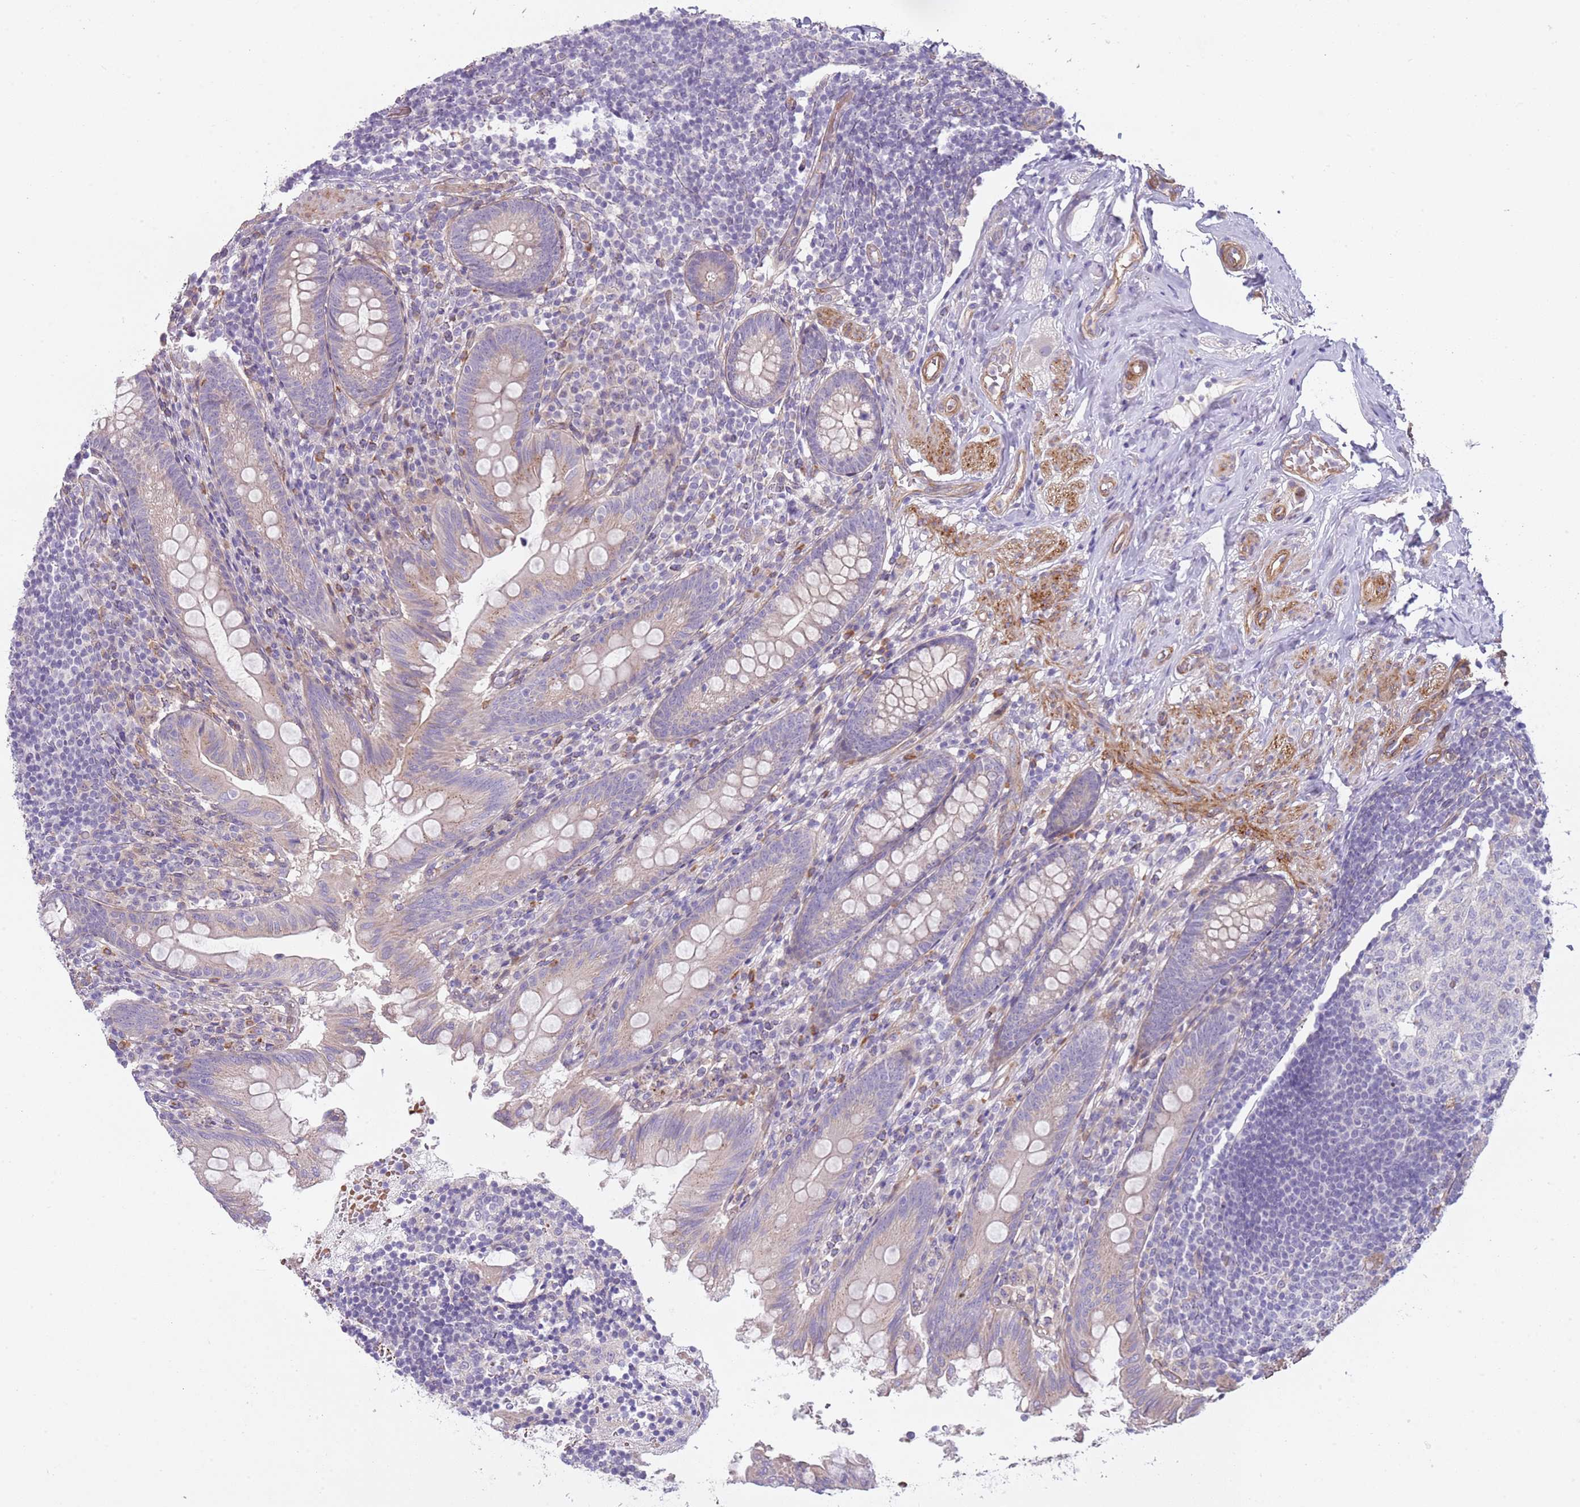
{"staining": {"intensity": "weak", "quantity": "<25%", "location": "cytoplasmic/membranous"}, "tissue": "appendix", "cell_type": "Glandular cells", "image_type": "normal", "snomed": [{"axis": "morphology", "description": "Normal tissue, NOS"}, {"axis": "topography", "description": "Appendix"}], "caption": "The image reveals no significant staining in glandular cells of appendix.", "gene": "TINAGL1", "patient": {"sex": "male", "age": 55}}